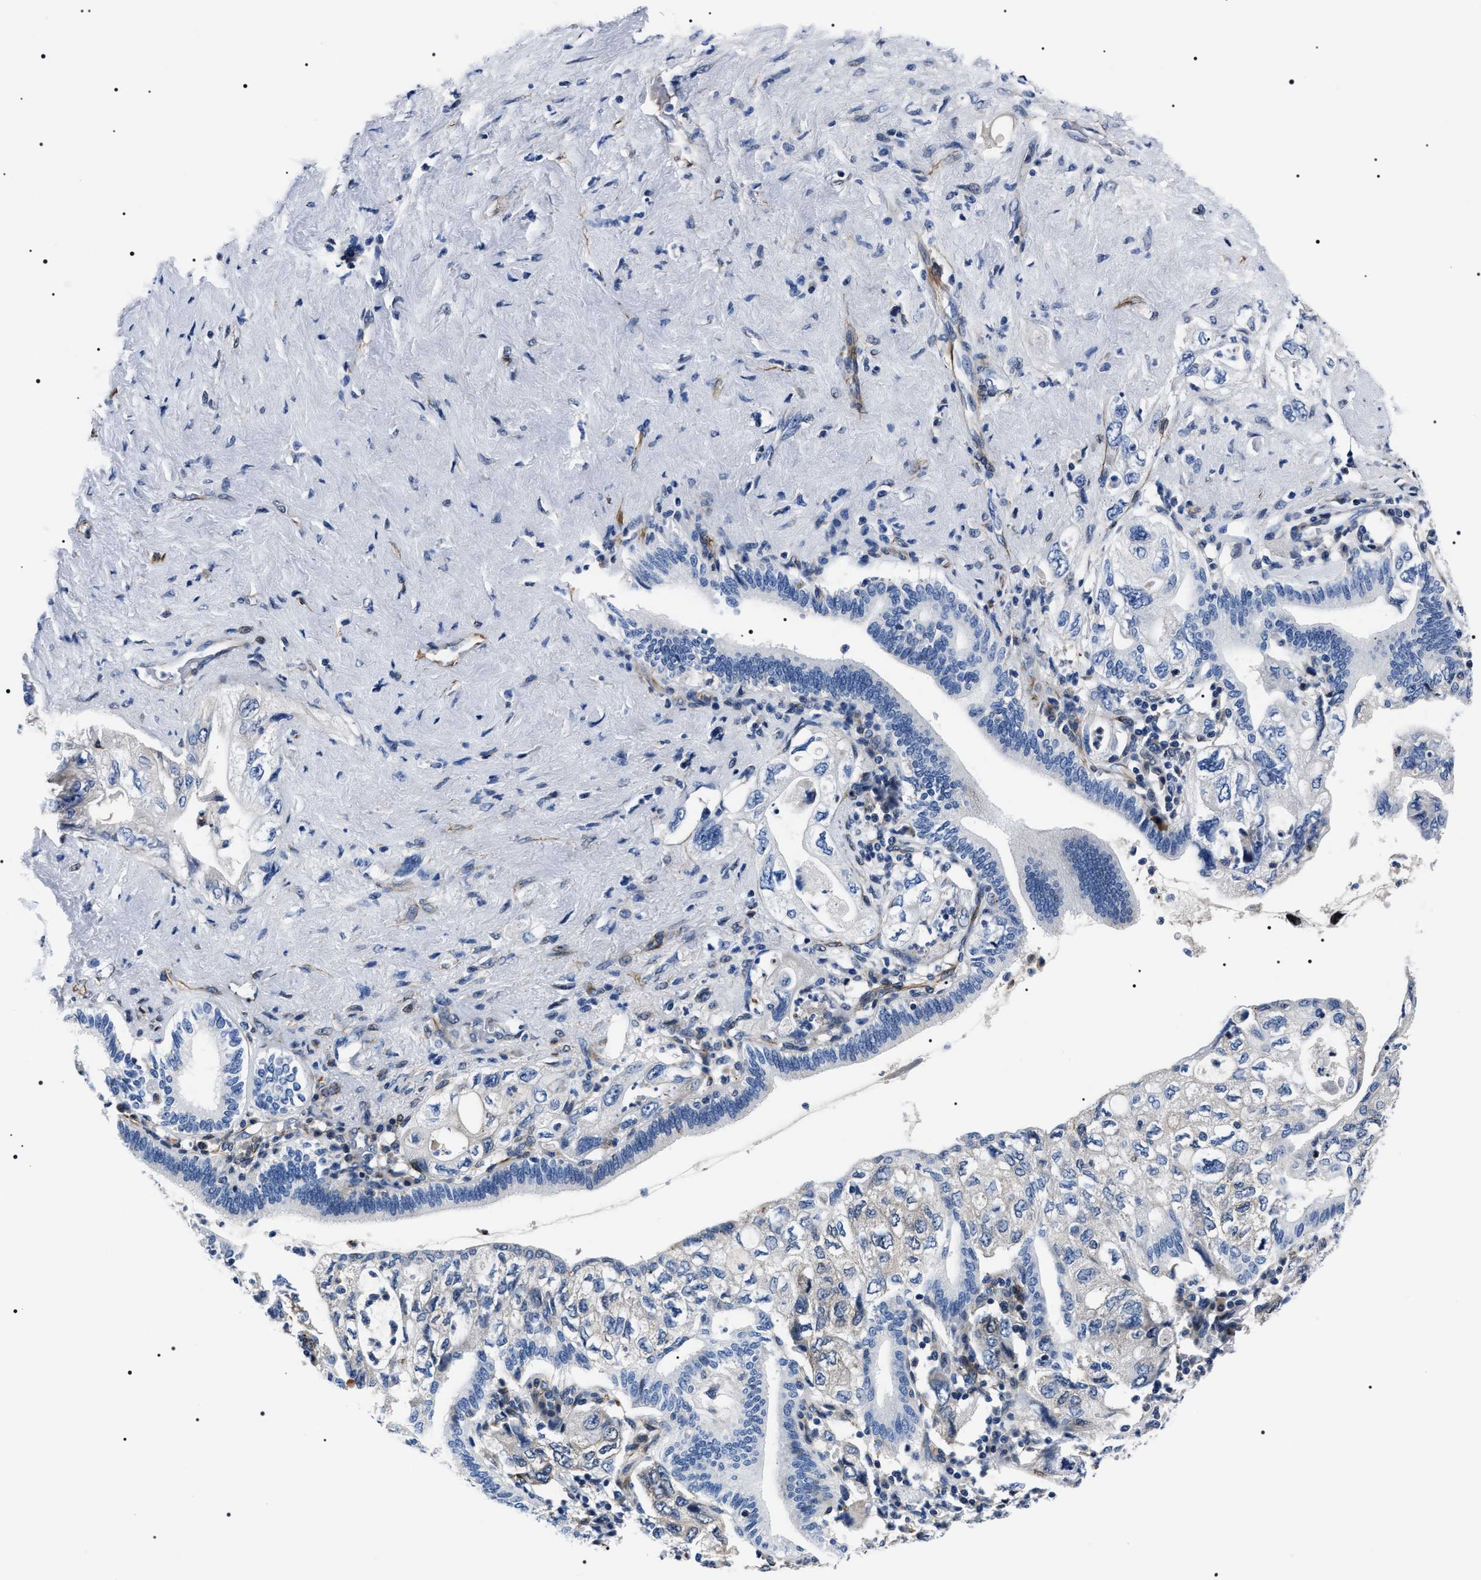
{"staining": {"intensity": "negative", "quantity": "none", "location": "none"}, "tissue": "pancreatic cancer", "cell_type": "Tumor cells", "image_type": "cancer", "snomed": [{"axis": "morphology", "description": "Adenocarcinoma, NOS"}, {"axis": "topography", "description": "Pancreas"}], "caption": "This is a photomicrograph of immunohistochemistry (IHC) staining of pancreatic cancer (adenocarcinoma), which shows no positivity in tumor cells.", "gene": "BAG2", "patient": {"sex": "female", "age": 73}}